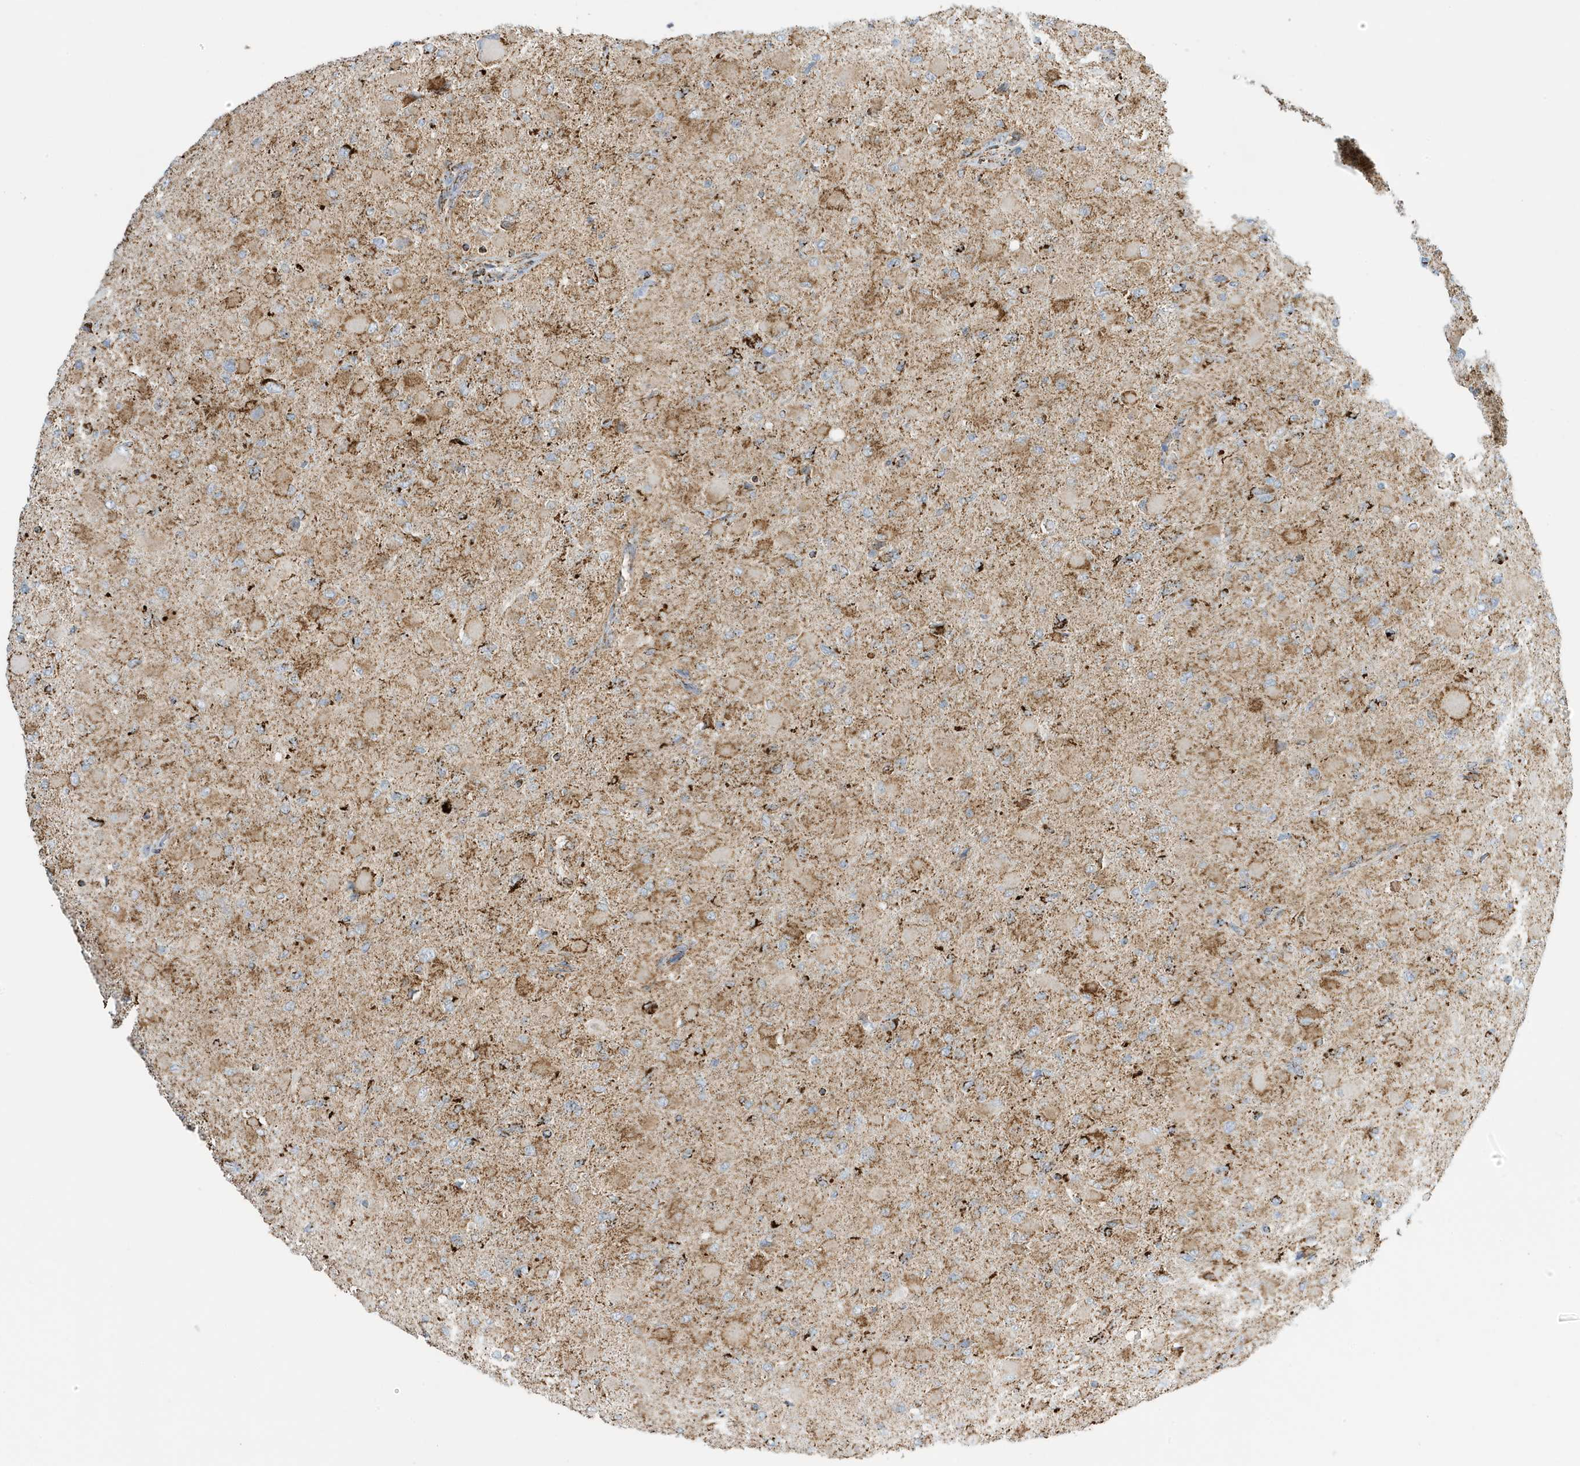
{"staining": {"intensity": "moderate", "quantity": "<25%", "location": "cytoplasmic/membranous"}, "tissue": "glioma", "cell_type": "Tumor cells", "image_type": "cancer", "snomed": [{"axis": "morphology", "description": "Glioma, malignant, High grade"}, {"axis": "topography", "description": "Cerebral cortex"}], "caption": "The photomicrograph demonstrates a brown stain indicating the presence of a protein in the cytoplasmic/membranous of tumor cells in glioma.", "gene": "ATP5ME", "patient": {"sex": "female", "age": 36}}